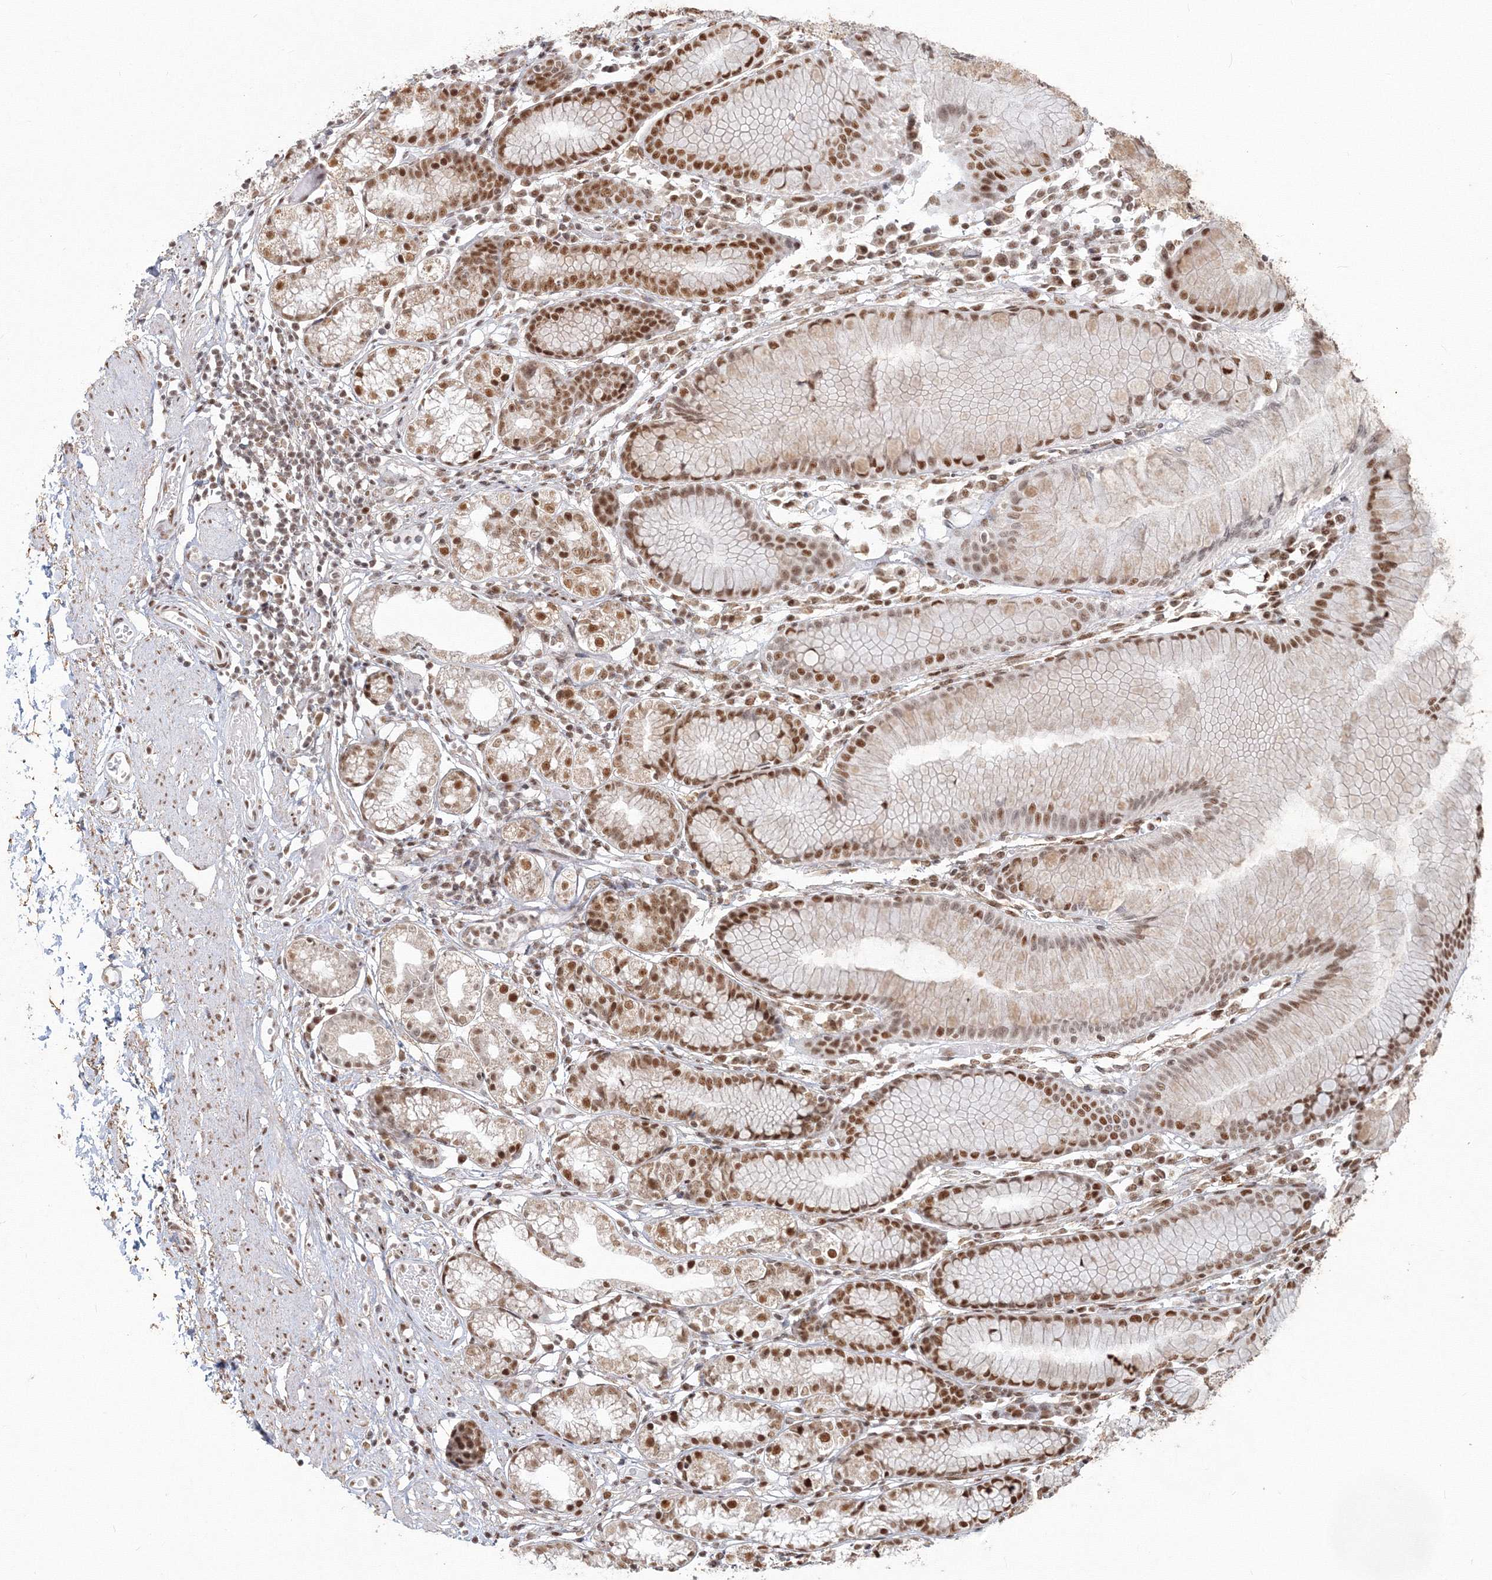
{"staining": {"intensity": "moderate", "quantity": ">75%", "location": "nuclear"}, "tissue": "stomach", "cell_type": "Glandular cells", "image_type": "normal", "snomed": [{"axis": "morphology", "description": "Normal tissue, NOS"}, {"axis": "topography", "description": "Stomach"}], "caption": "Moderate nuclear staining for a protein is identified in approximately >75% of glandular cells of normal stomach using immunohistochemistry.", "gene": "PPP4R2", "patient": {"sex": "female", "age": 57}}